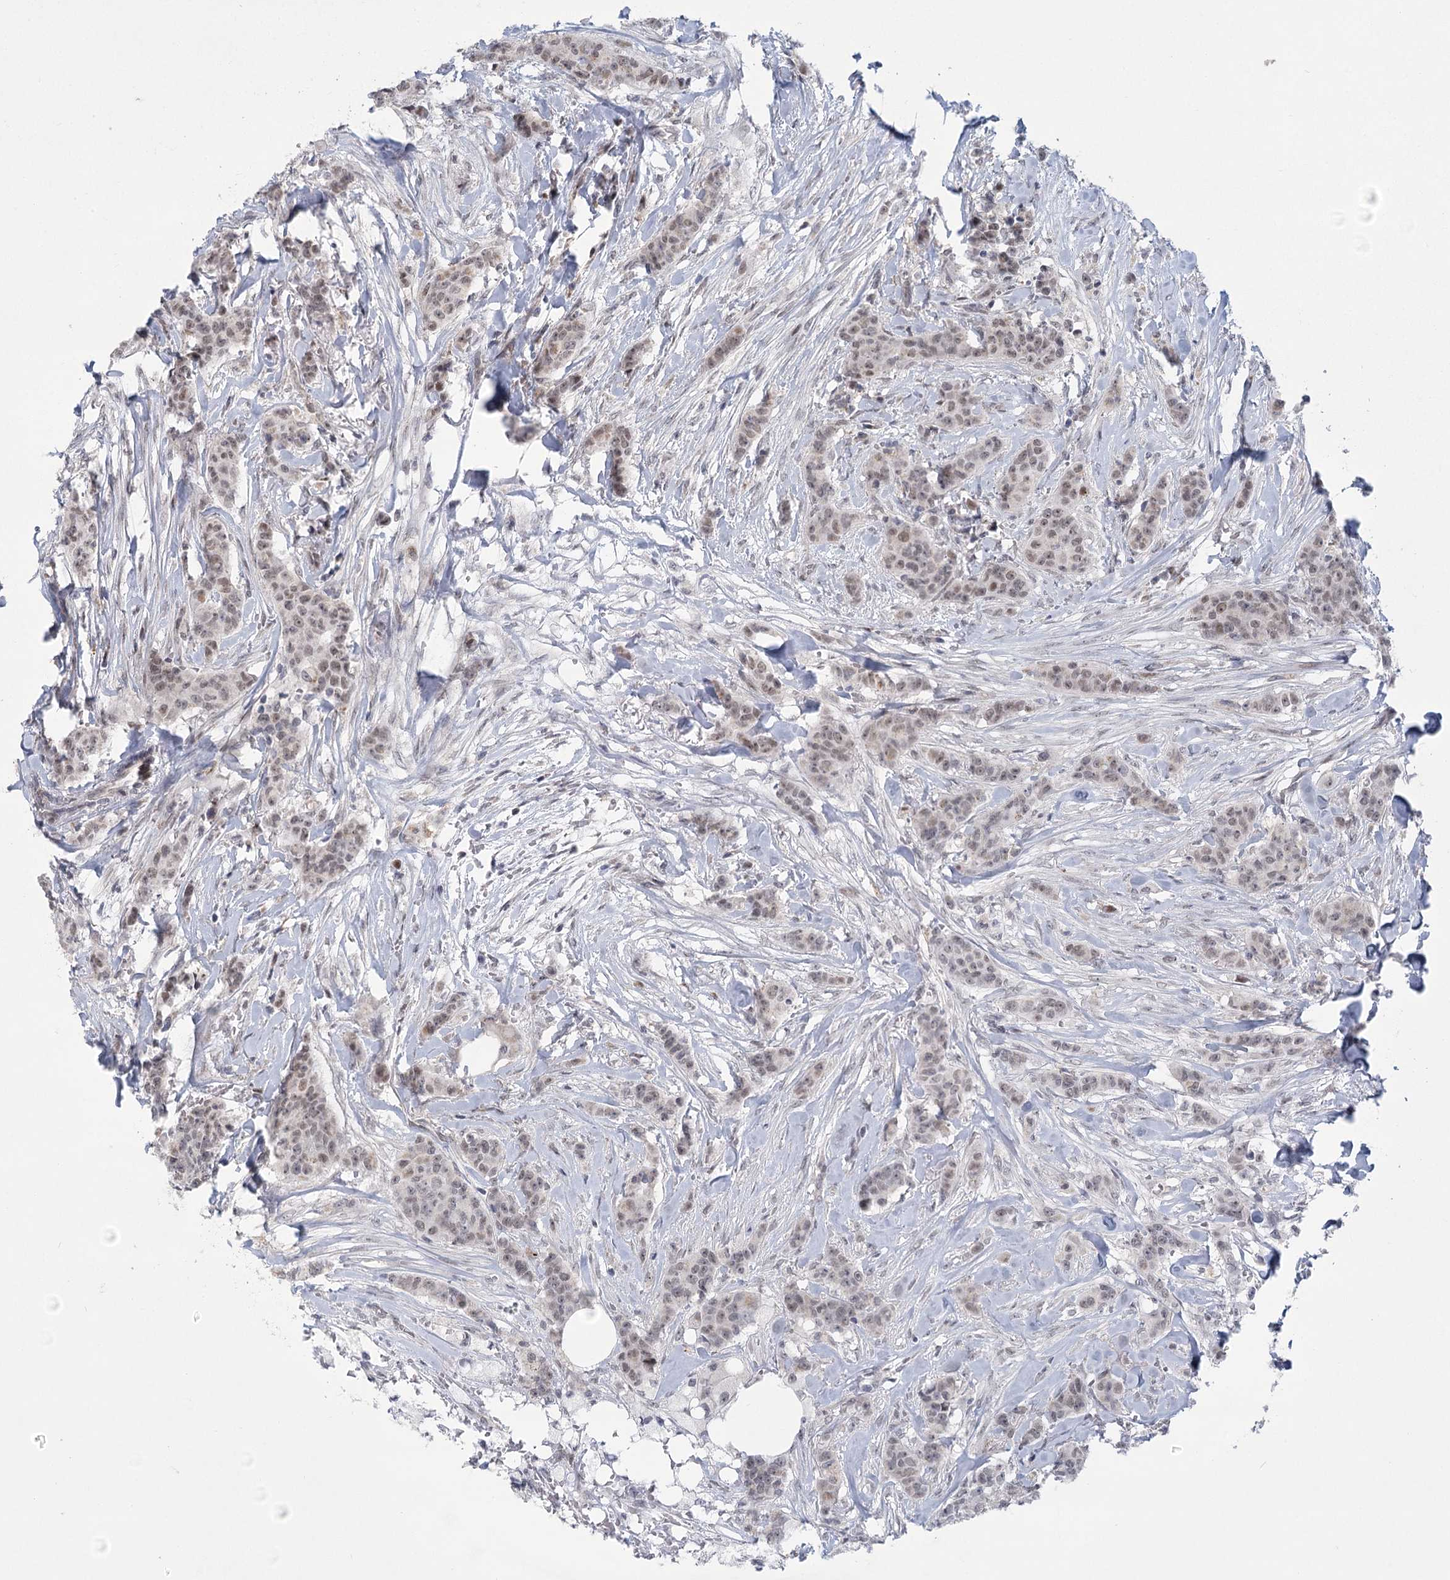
{"staining": {"intensity": "weak", "quantity": "25%-75%", "location": "nuclear"}, "tissue": "breast cancer", "cell_type": "Tumor cells", "image_type": "cancer", "snomed": [{"axis": "morphology", "description": "Duct carcinoma"}, {"axis": "topography", "description": "Breast"}], "caption": "Human breast infiltrating ductal carcinoma stained with a brown dye shows weak nuclear positive expression in approximately 25%-75% of tumor cells.", "gene": "CIB4", "patient": {"sex": "female", "age": 40}}